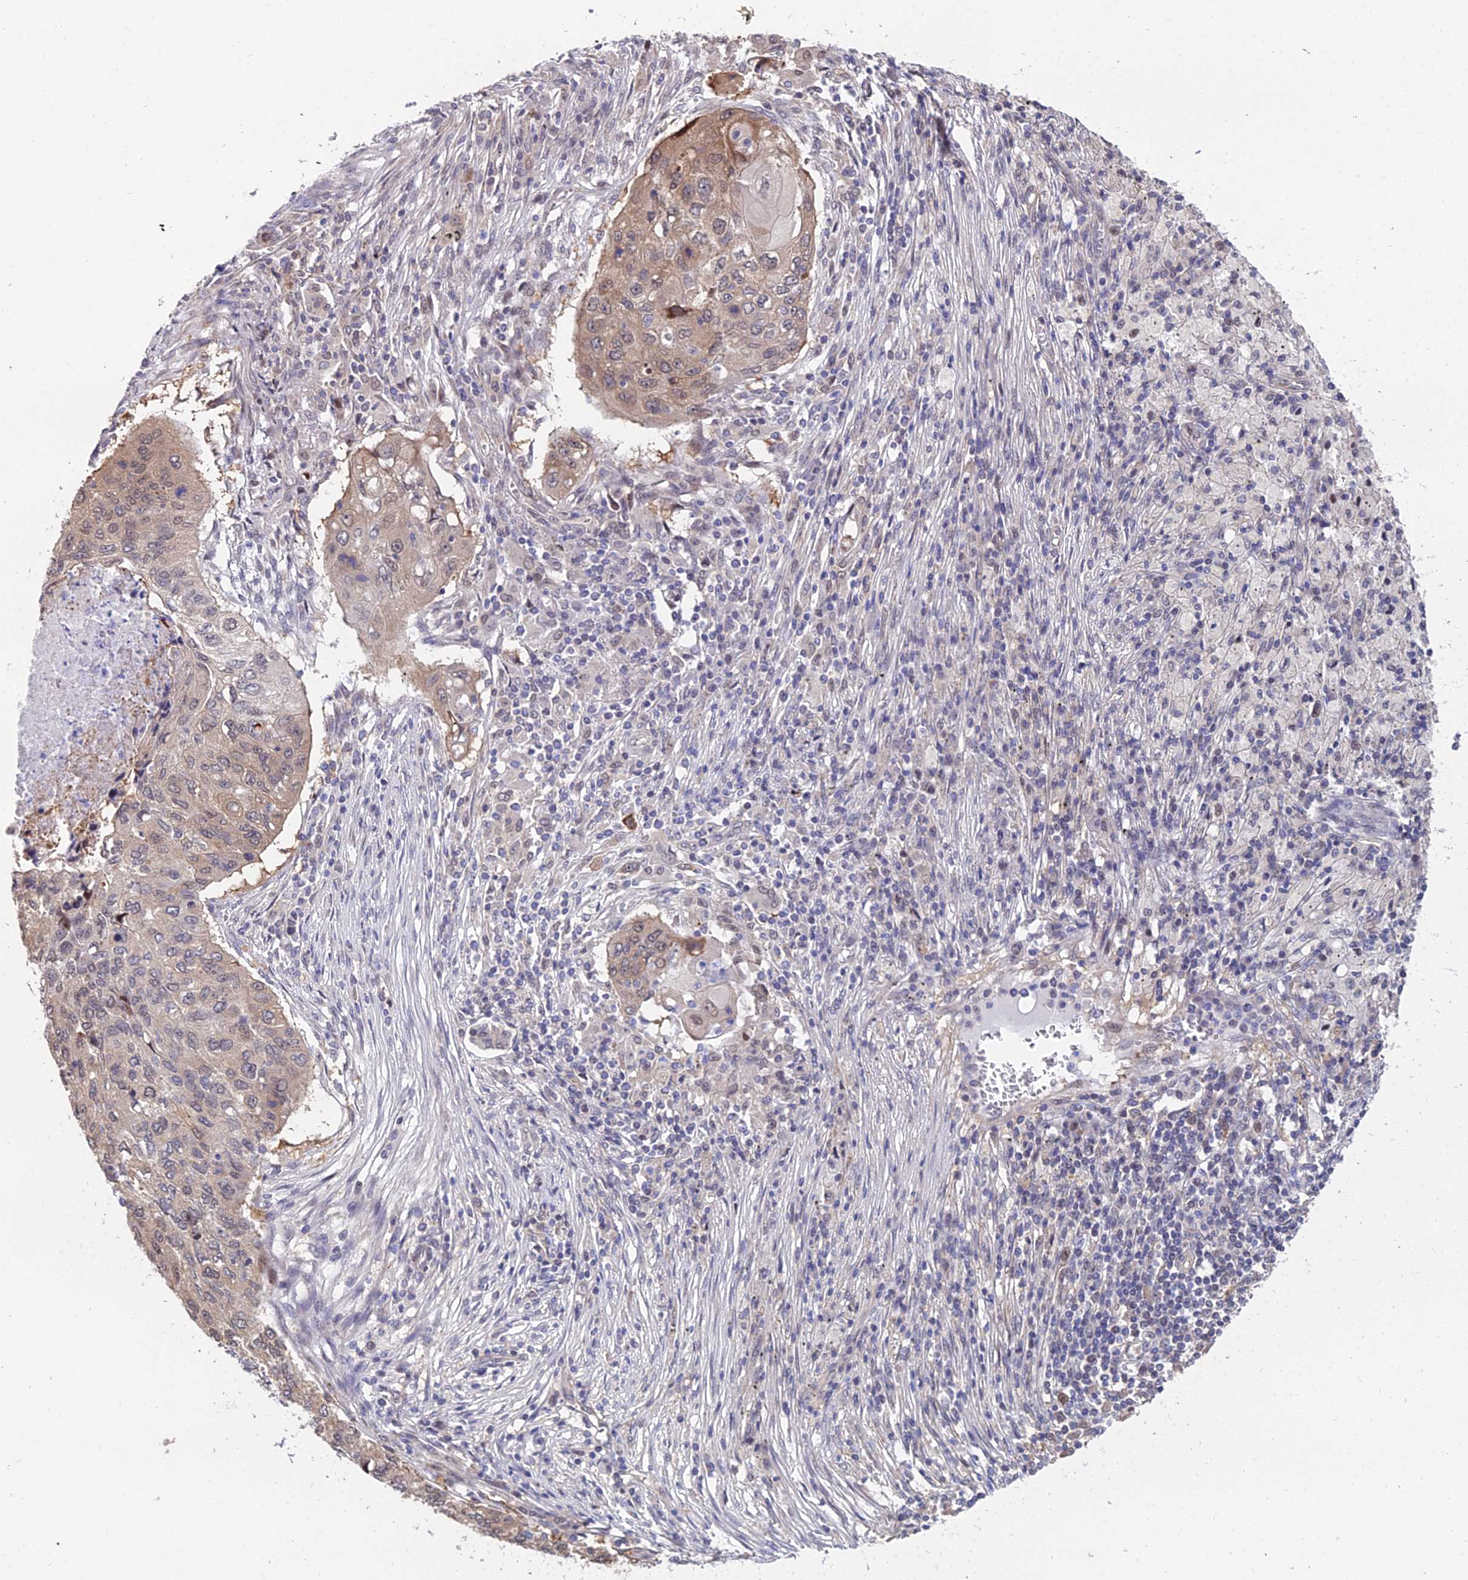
{"staining": {"intensity": "weak", "quantity": "25%-75%", "location": "cytoplasmic/membranous"}, "tissue": "lung cancer", "cell_type": "Tumor cells", "image_type": "cancer", "snomed": [{"axis": "morphology", "description": "Squamous cell carcinoma, NOS"}, {"axis": "topography", "description": "Lung"}], "caption": "DAB immunohistochemical staining of human squamous cell carcinoma (lung) displays weak cytoplasmic/membranous protein positivity in approximately 25%-75% of tumor cells. Using DAB (brown) and hematoxylin (blue) stains, captured at high magnification using brightfield microscopy.", "gene": "INPP4A", "patient": {"sex": "female", "age": 63}}